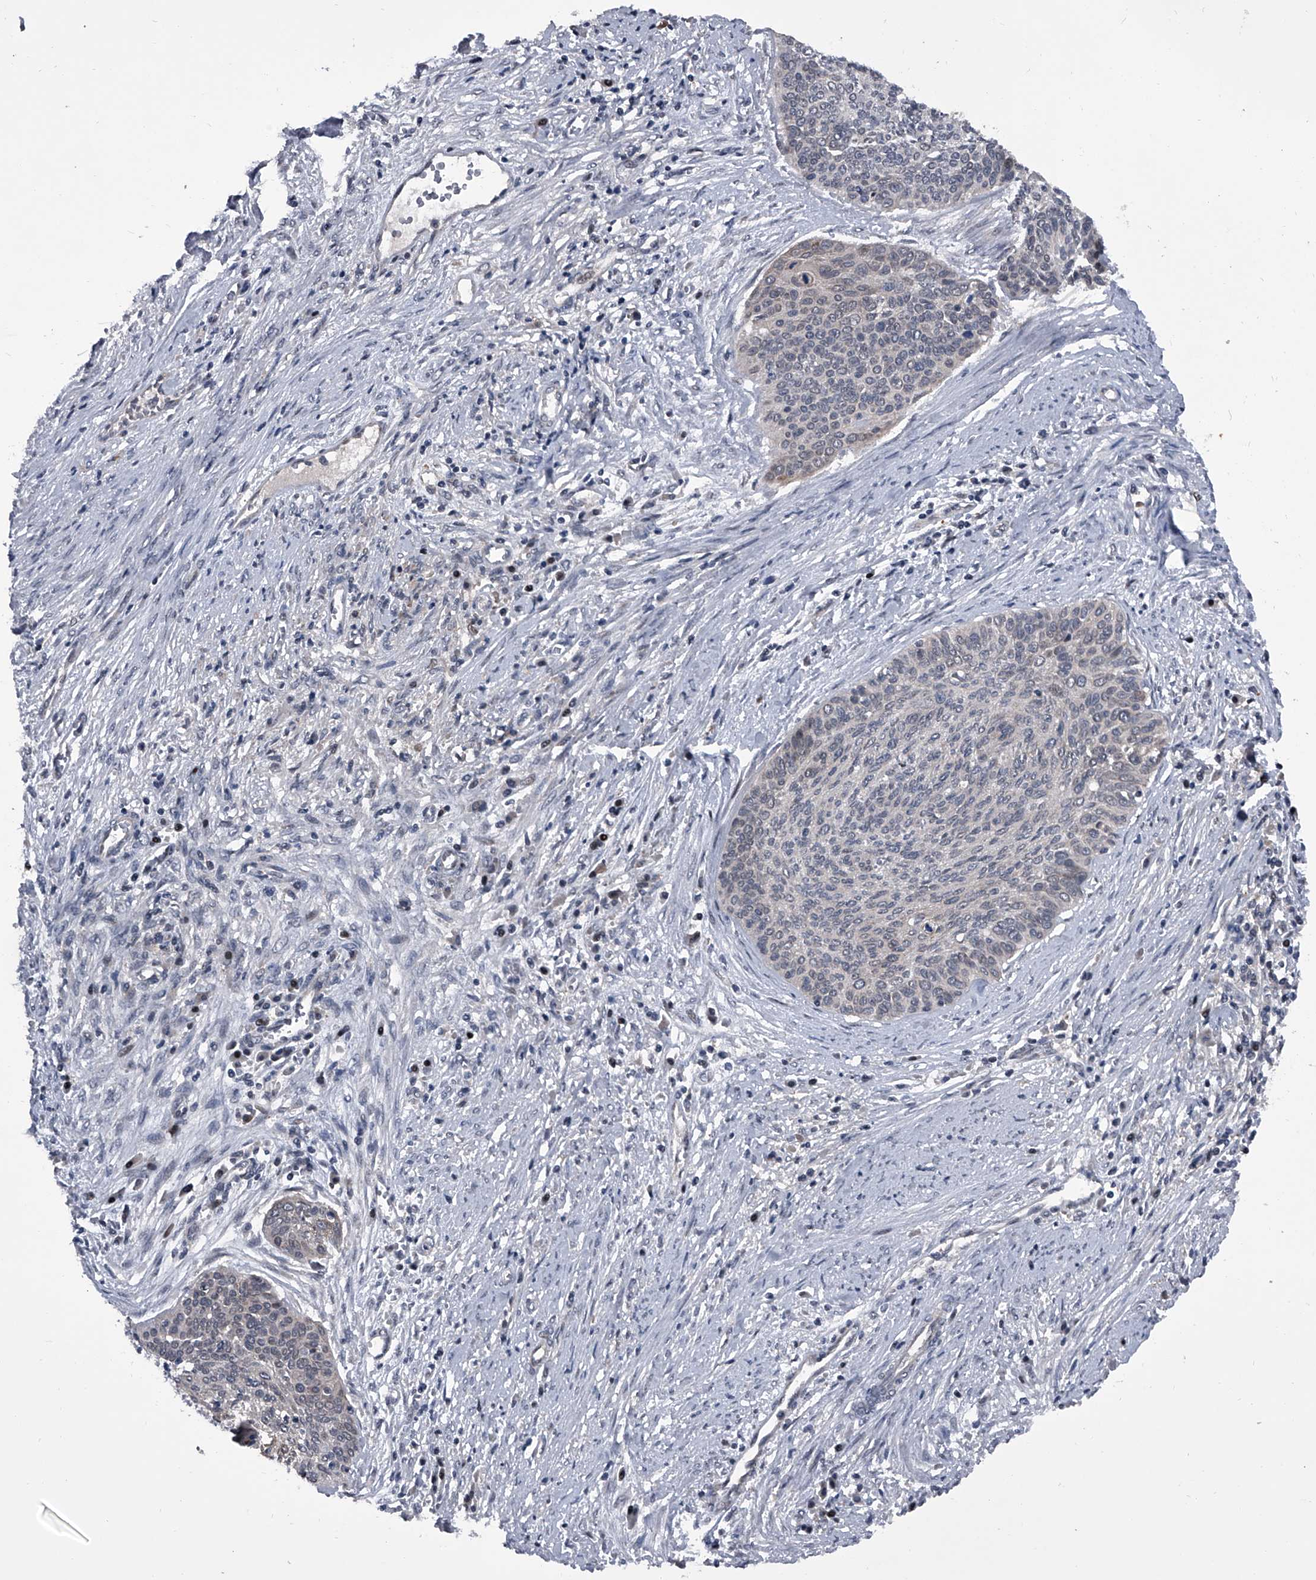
{"staining": {"intensity": "moderate", "quantity": "<25%", "location": "cytoplasmic/membranous"}, "tissue": "cervical cancer", "cell_type": "Tumor cells", "image_type": "cancer", "snomed": [{"axis": "morphology", "description": "Squamous cell carcinoma, NOS"}, {"axis": "topography", "description": "Cervix"}], "caption": "Squamous cell carcinoma (cervical) stained for a protein displays moderate cytoplasmic/membranous positivity in tumor cells.", "gene": "ELK4", "patient": {"sex": "female", "age": 55}}